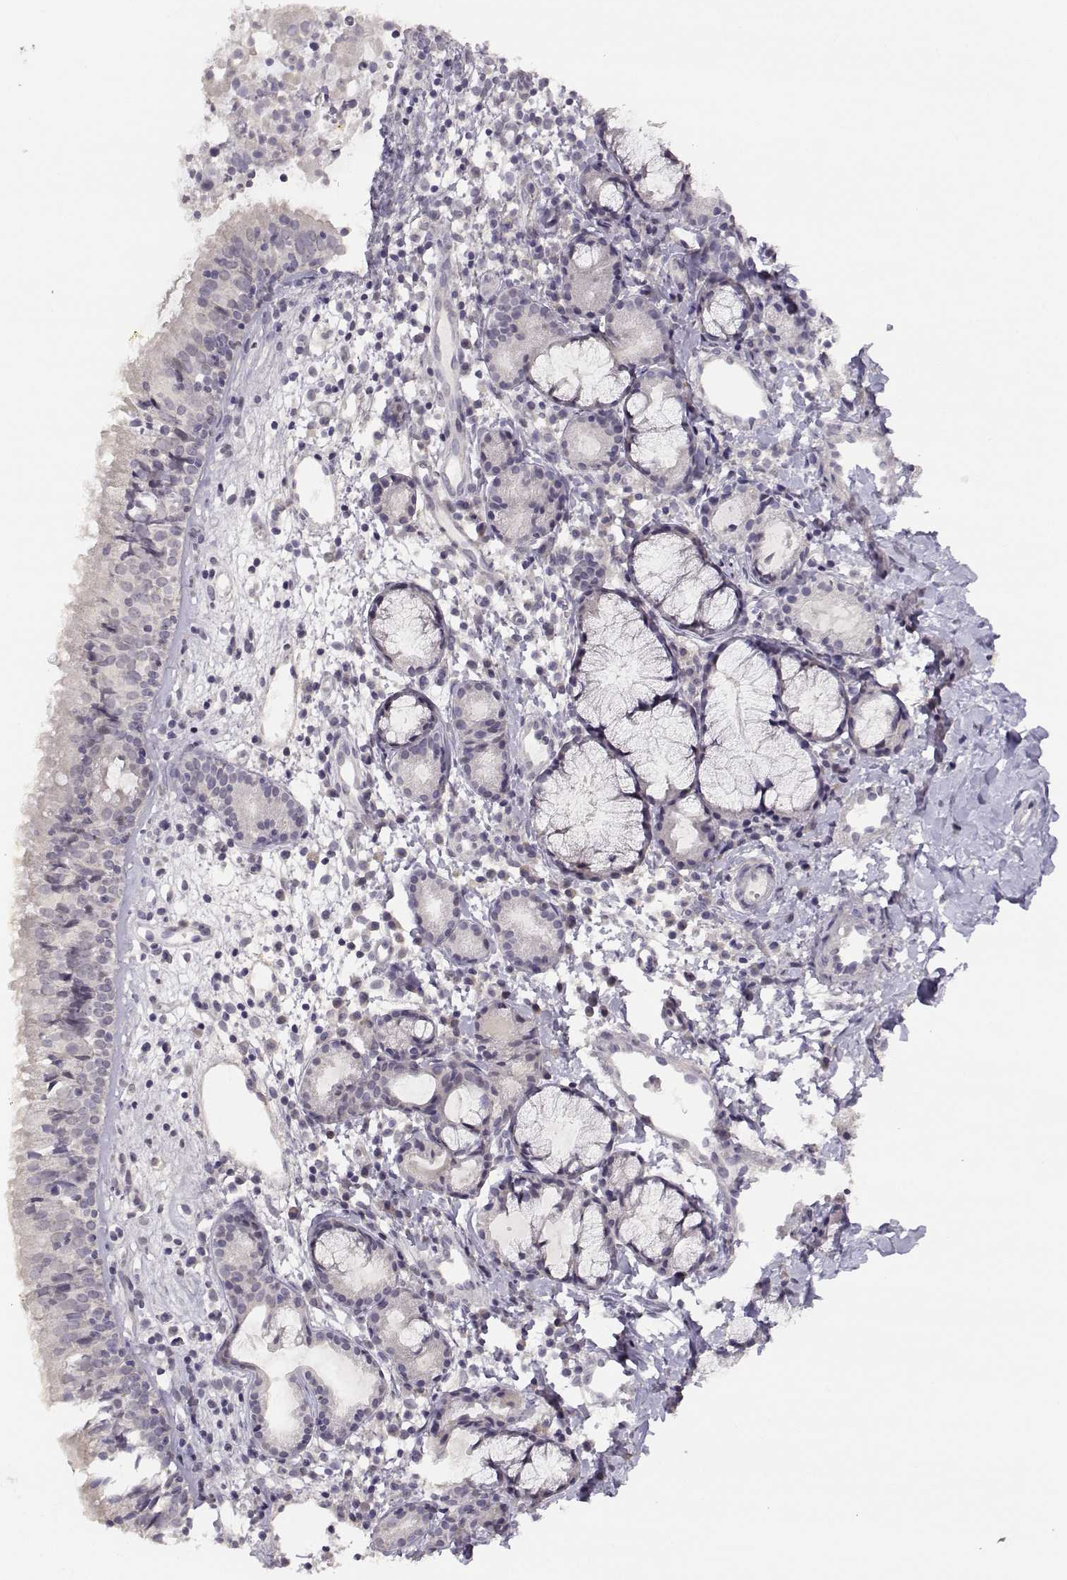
{"staining": {"intensity": "negative", "quantity": "none", "location": "none"}, "tissue": "nasopharynx", "cell_type": "Respiratory epithelial cells", "image_type": "normal", "snomed": [{"axis": "morphology", "description": "Normal tissue, NOS"}, {"axis": "topography", "description": "Nasopharynx"}], "caption": "IHC micrograph of normal nasopharynx: human nasopharynx stained with DAB exhibits no significant protein positivity in respiratory epithelial cells.", "gene": "RHOXF2", "patient": {"sex": "male", "age": 9}}